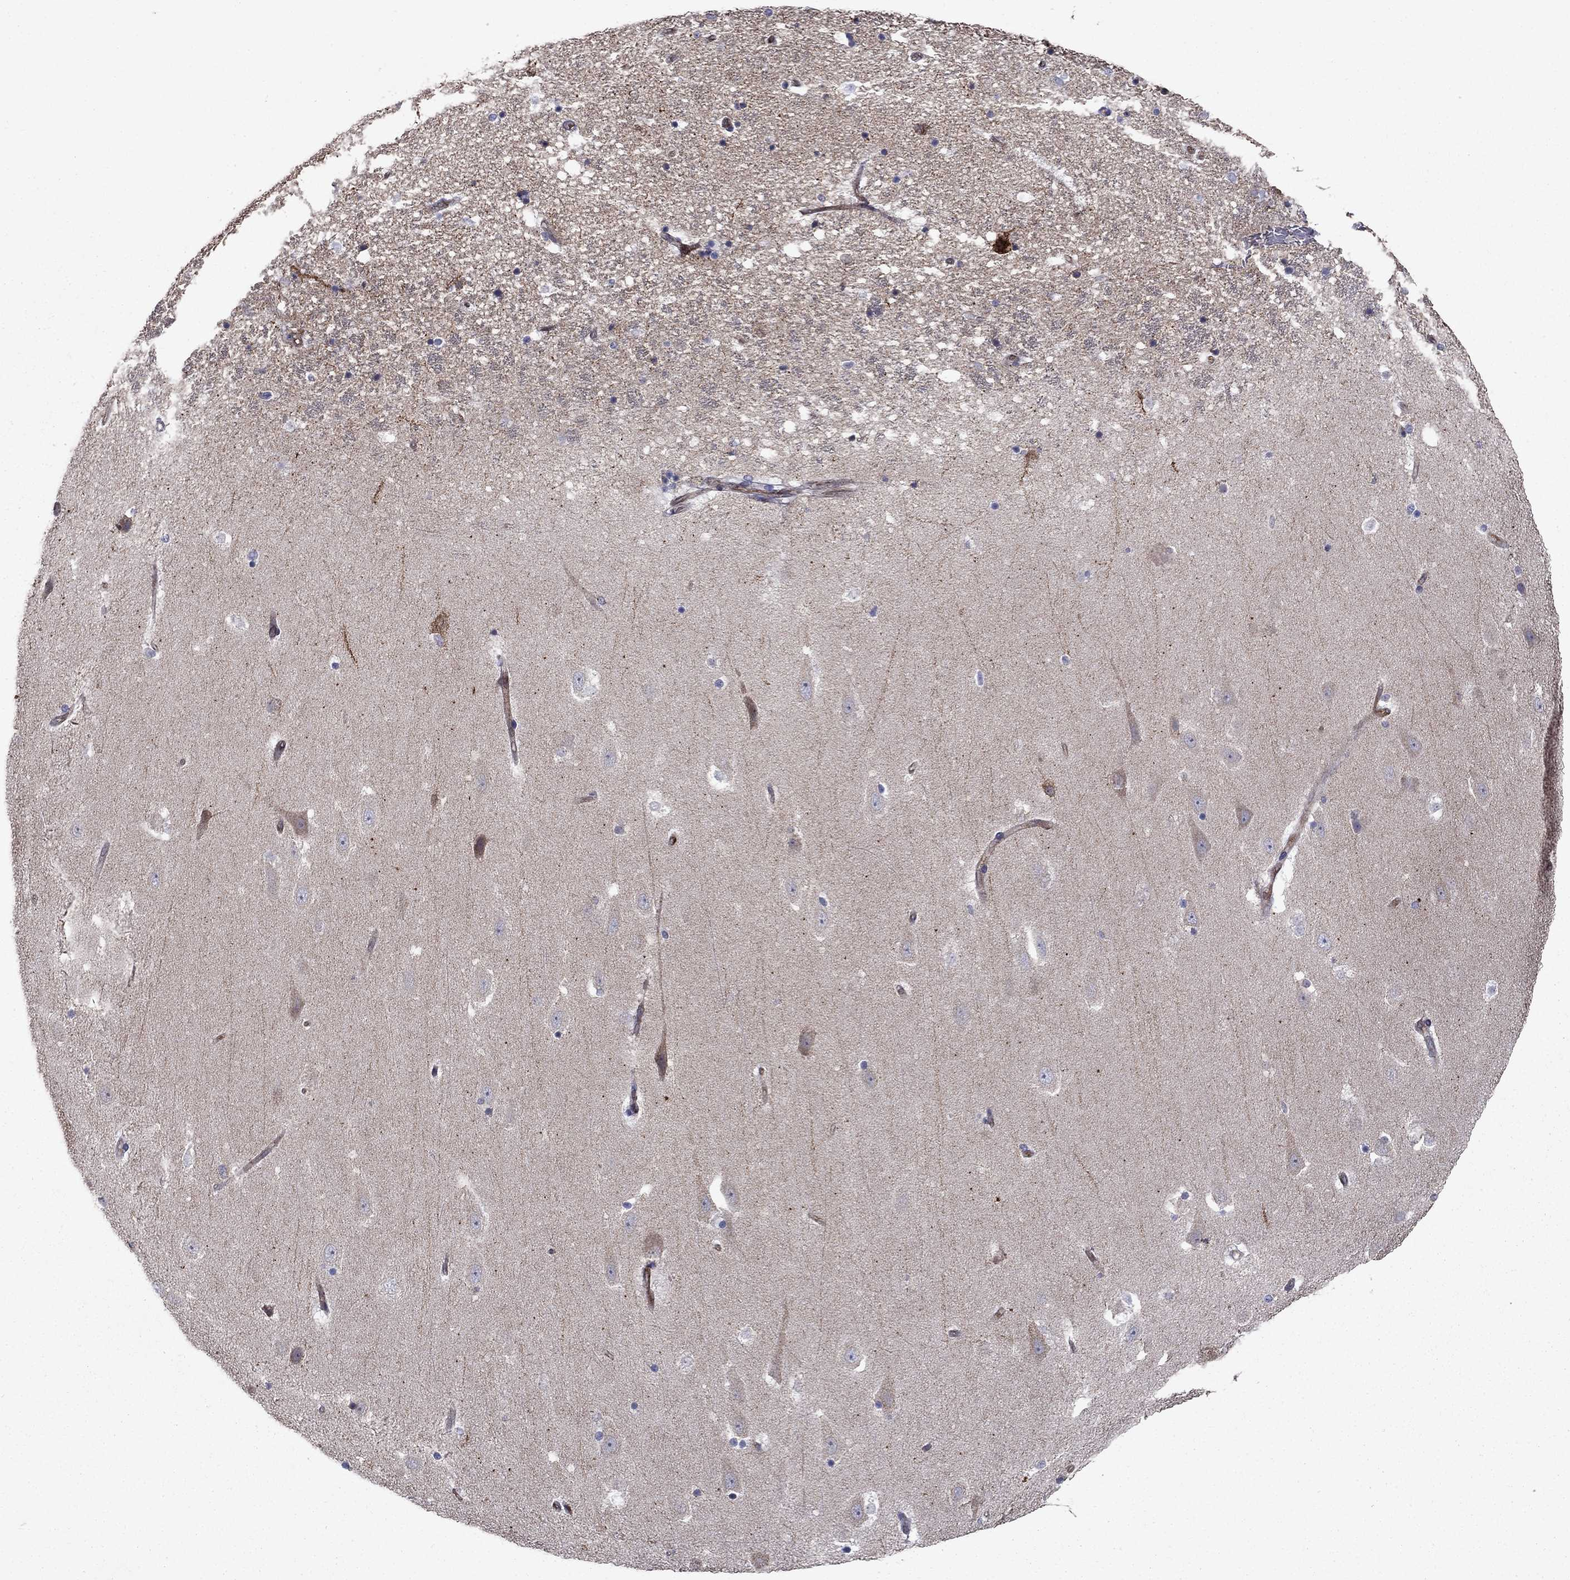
{"staining": {"intensity": "negative", "quantity": "none", "location": "none"}, "tissue": "hippocampus", "cell_type": "Glial cells", "image_type": "normal", "snomed": [{"axis": "morphology", "description": "Normal tissue, NOS"}, {"axis": "topography", "description": "Hippocampus"}], "caption": "Immunohistochemistry (IHC) of normal hippocampus shows no positivity in glial cells. (Brightfield microscopy of DAB immunohistochemistry at high magnification).", "gene": "SLC1A1", "patient": {"sex": "male", "age": 49}}